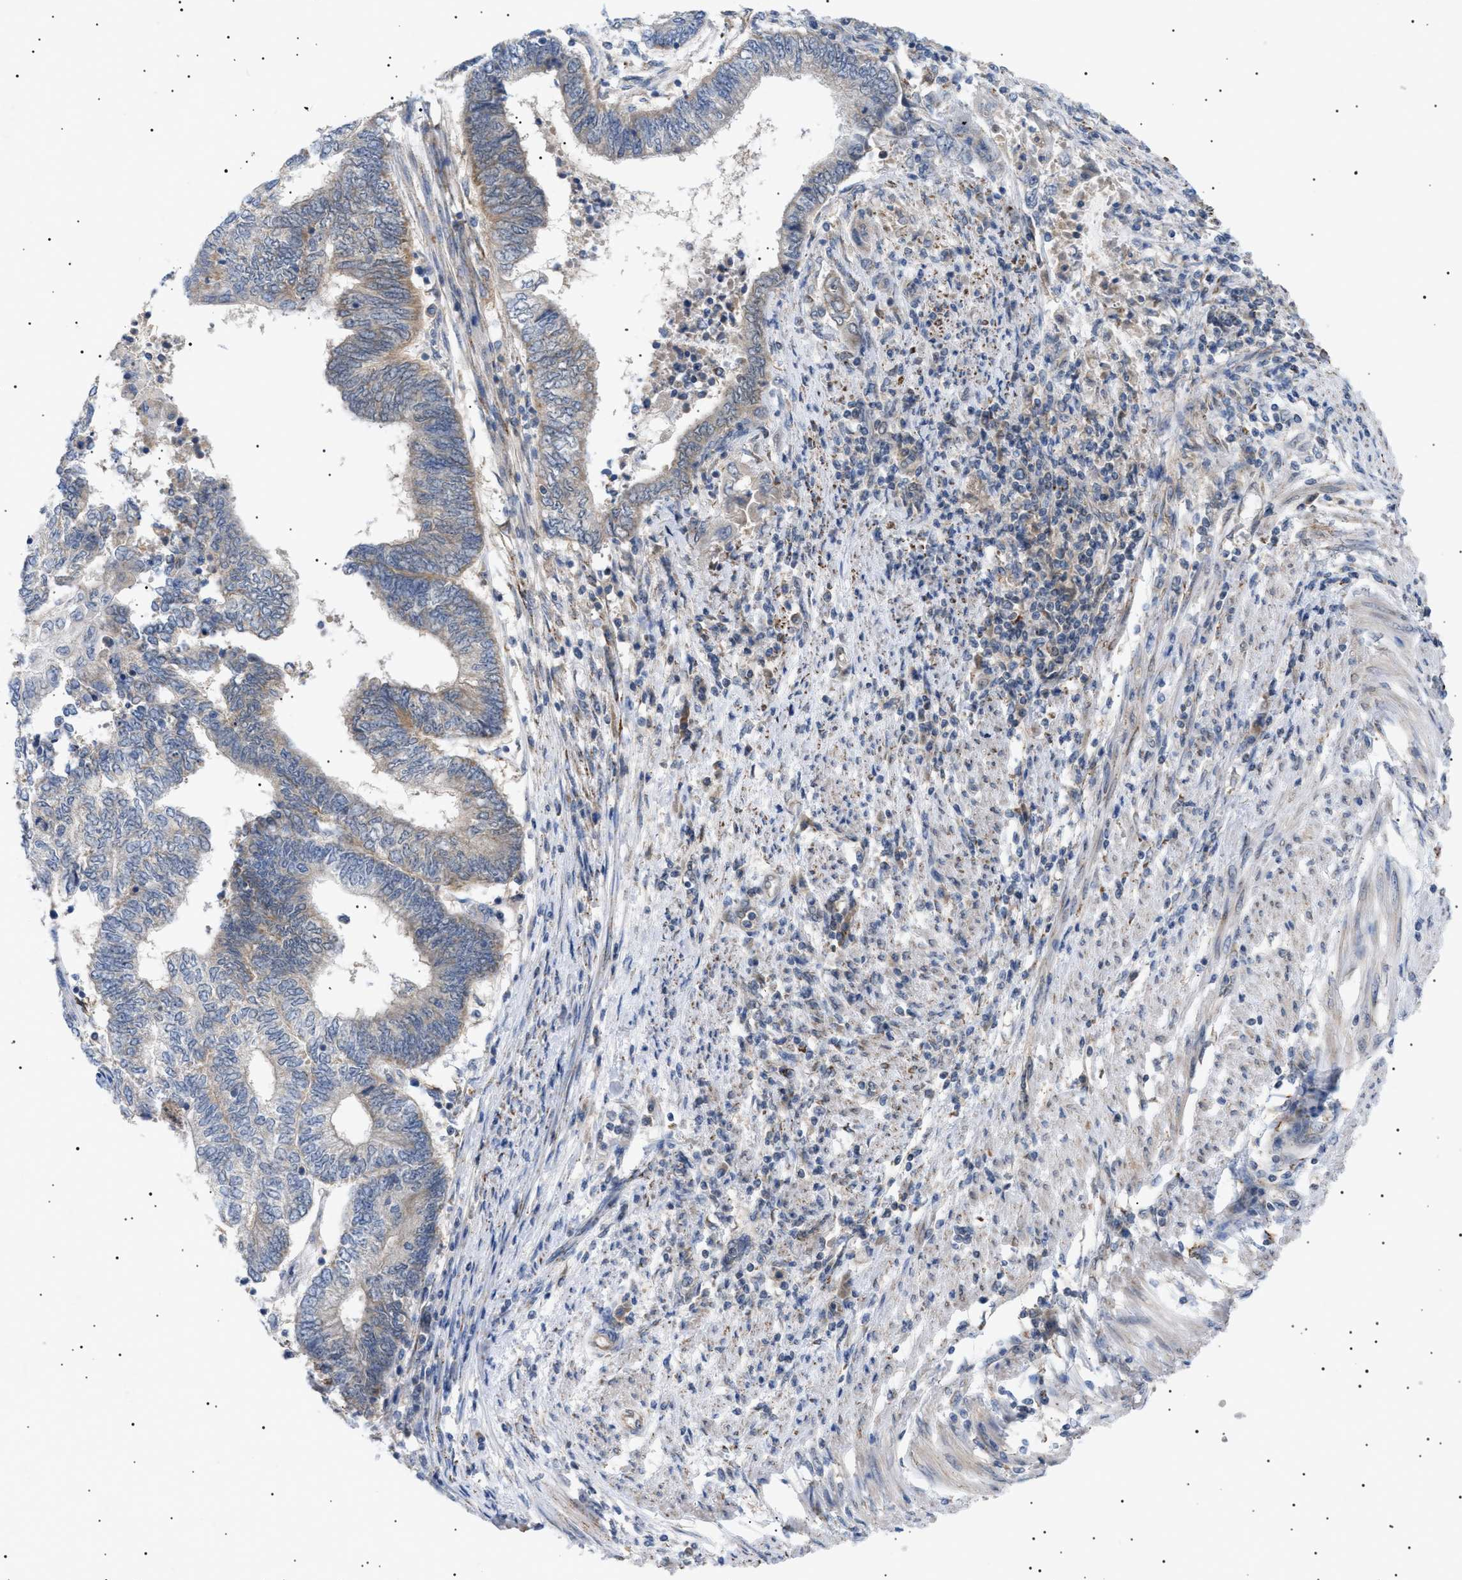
{"staining": {"intensity": "weak", "quantity": "<25%", "location": "cytoplasmic/membranous"}, "tissue": "endometrial cancer", "cell_type": "Tumor cells", "image_type": "cancer", "snomed": [{"axis": "morphology", "description": "Adenocarcinoma, NOS"}, {"axis": "topography", "description": "Uterus"}, {"axis": "topography", "description": "Endometrium"}], "caption": "The IHC histopathology image has no significant positivity in tumor cells of adenocarcinoma (endometrial) tissue.", "gene": "SIRT5", "patient": {"sex": "female", "age": 70}}